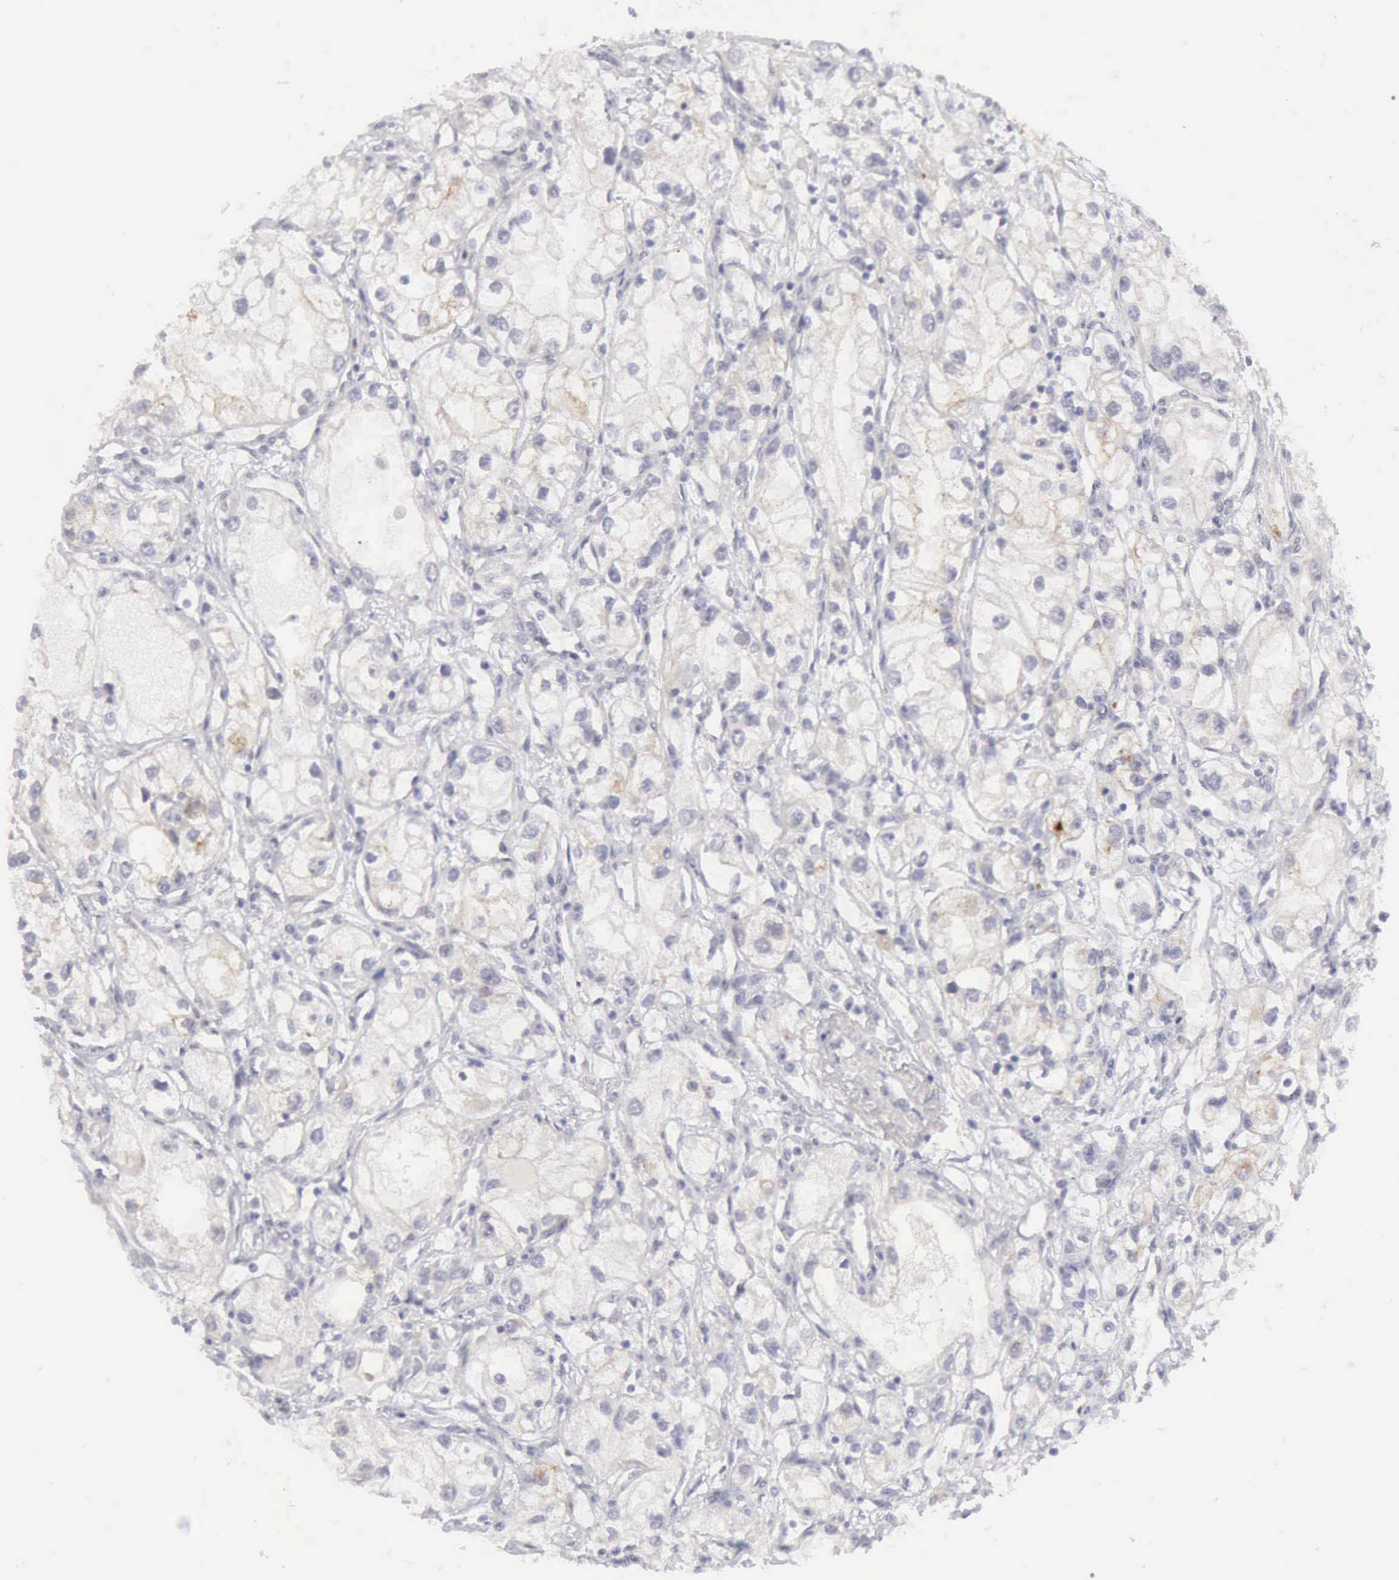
{"staining": {"intensity": "negative", "quantity": "none", "location": "none"}, "tissue": "renal cancer", "cell_type": "Tumor cells", "image_type": "cancer", "snomed": [{"axis": "morphology", "description": "Adenocarcinoma, NOS"}, {"axis": "topography", "description": "Kidney"}], "caption": "Human renal cancer (adenocarcinoma) stained for a protein using immunohistochemistry (IHC) demonstrates no expression in tumor cells.", "gene": "TFRC", "patient": {"sex": "male", "age": 57}}